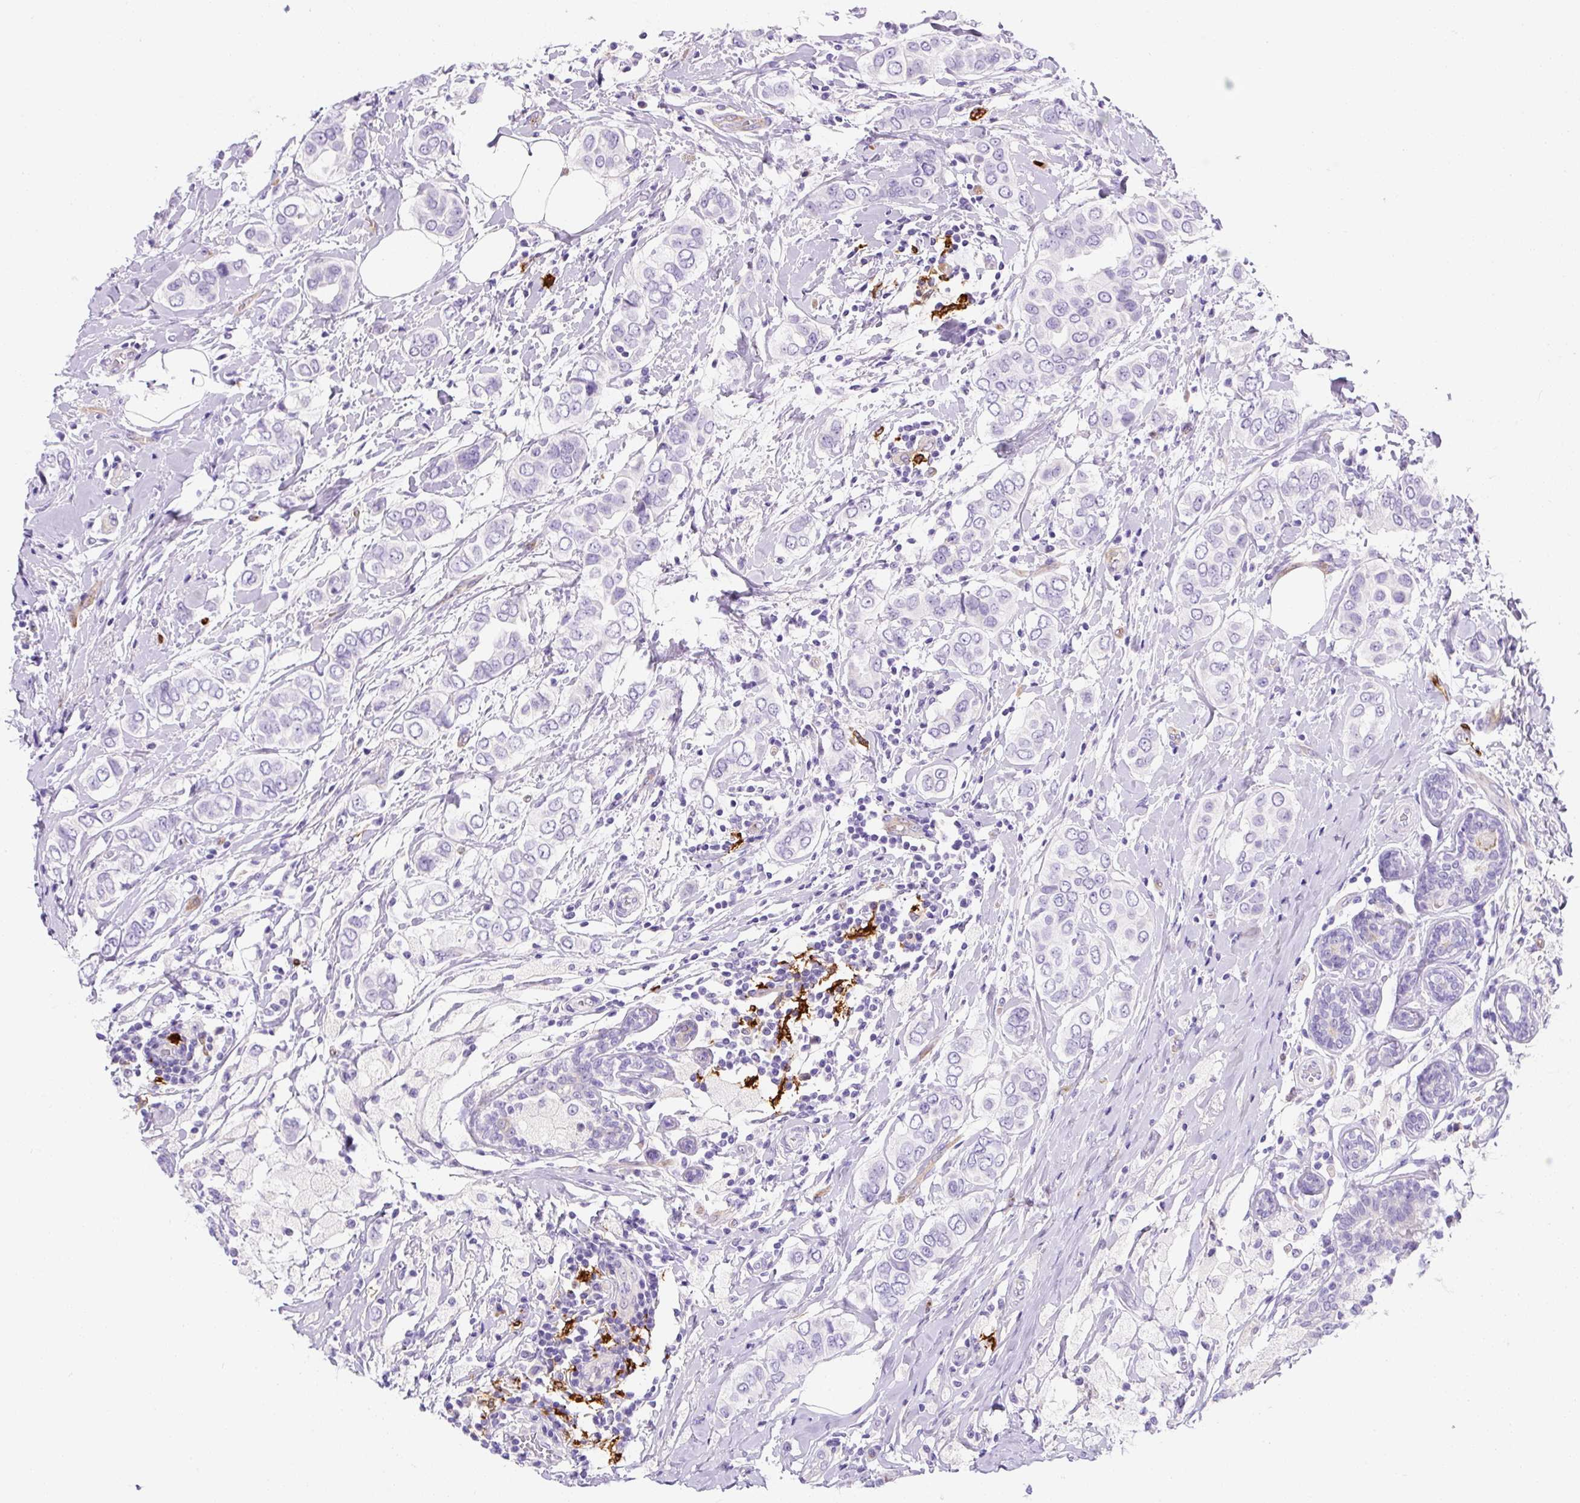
{"staining": {"intensity": "negative", "quantity": "none", "location": "none"}, "tissue": "breast cancer", "cell_type": "Tumor cells", "image_type": "cancer", "snomed": [{"axis": "morphology", "description": "Lobular carcinoma"}, {"axis": "topography", "description": "Breast"}], "caption": "Photomicrograph shows no protein expression in tumor cells of breast lobular carcinoma tissue.", "gene": "ASB4", "patient": {"sex": "female", "age": 51}}